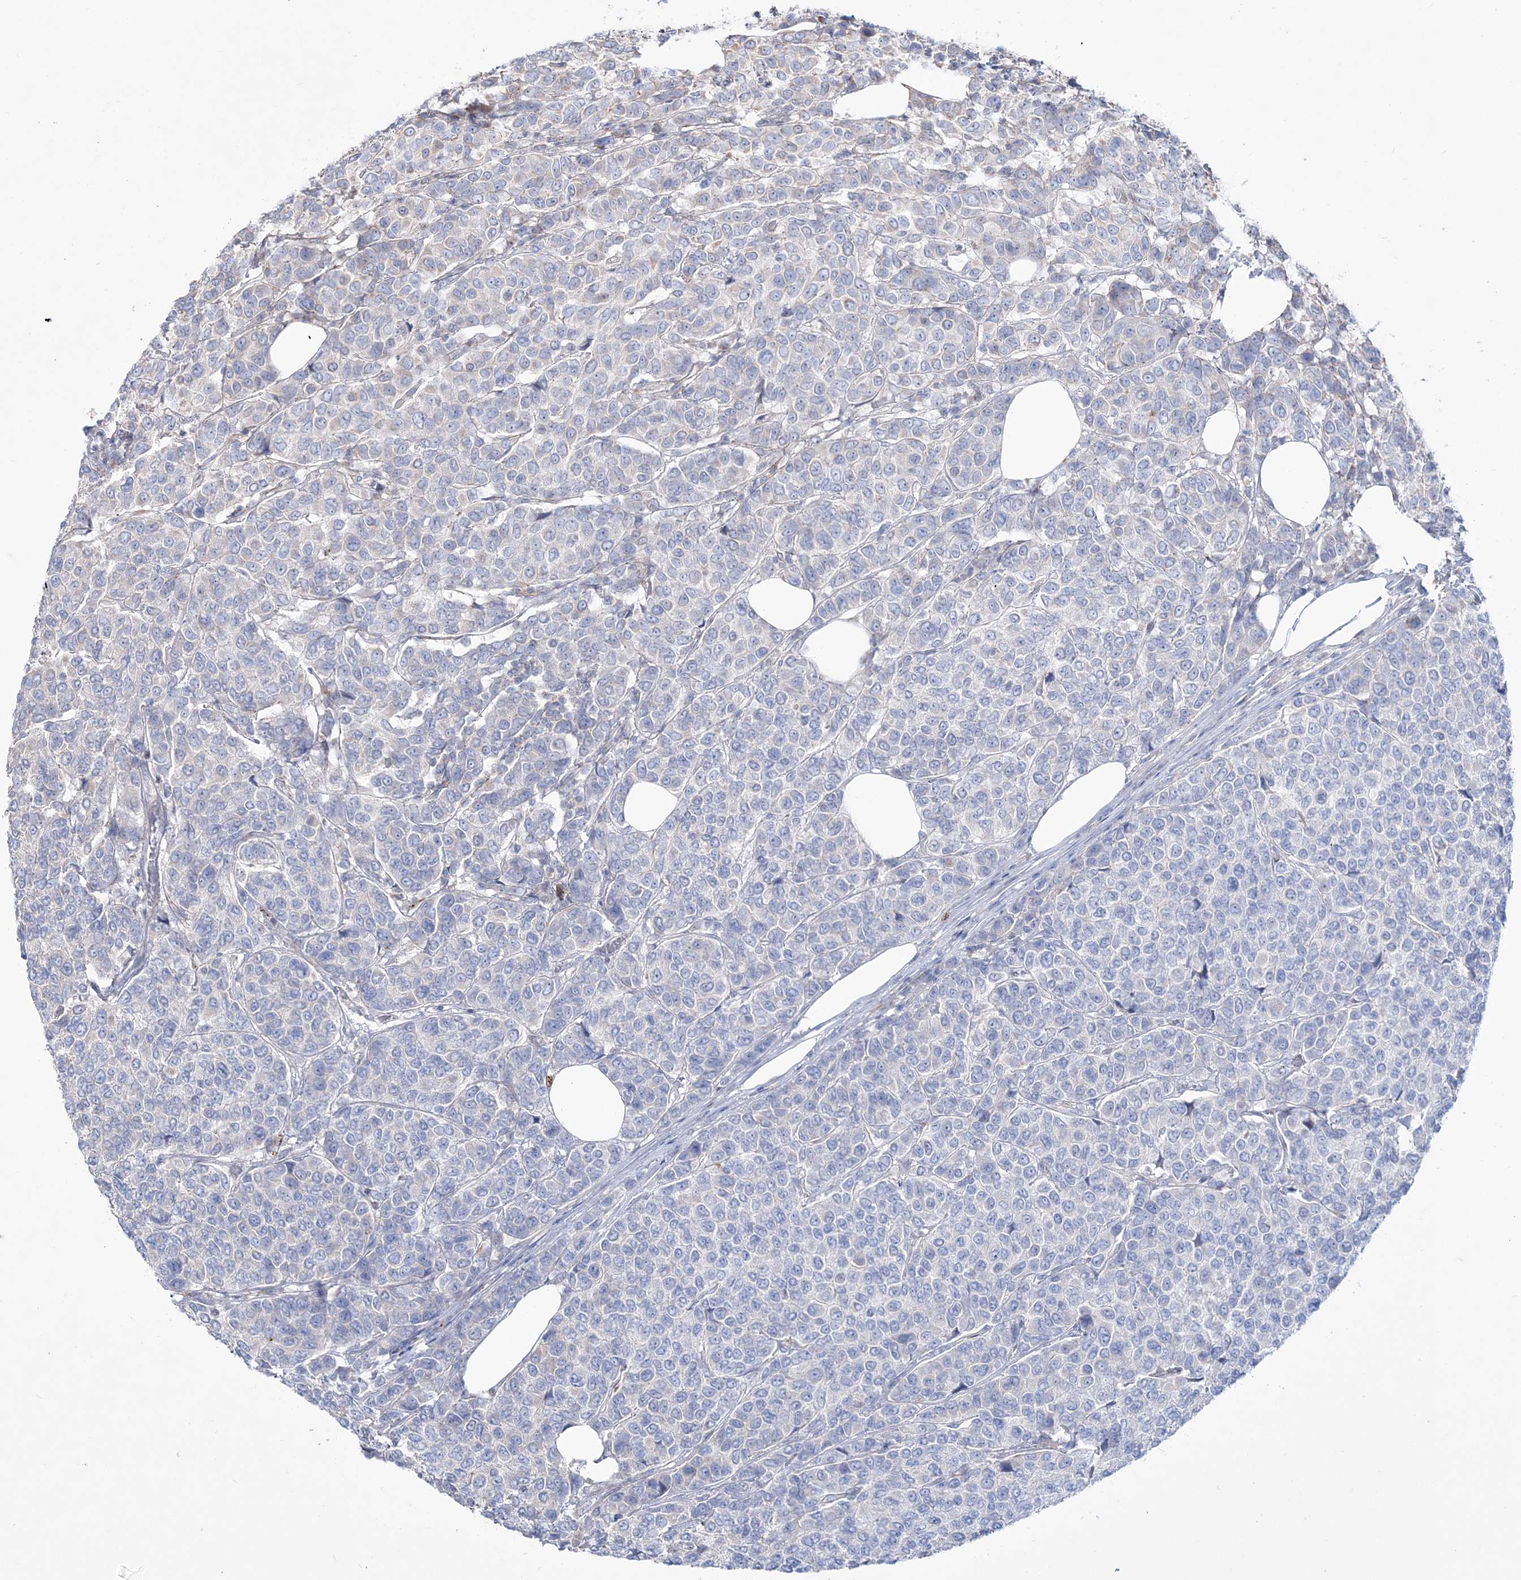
{"staining": {"intensity": "negative", "quantity": "none", "location": "none"}, "tissue": "breast cancer", "cell_type": "Tumor cells", "image_type": "cancer", "snomed": [{"axis": "morphology", "description": "Duct carcinoma"}, {"axis": "topography", "description": "Breast"}], "caption": "An image of breast cancer (infiltrating ductal carcinoma) stained for a protein demonstrates no brown staining in tumor cells.", "gene": "RICTOR", "patient": {"sex": "female", "age": 55}}